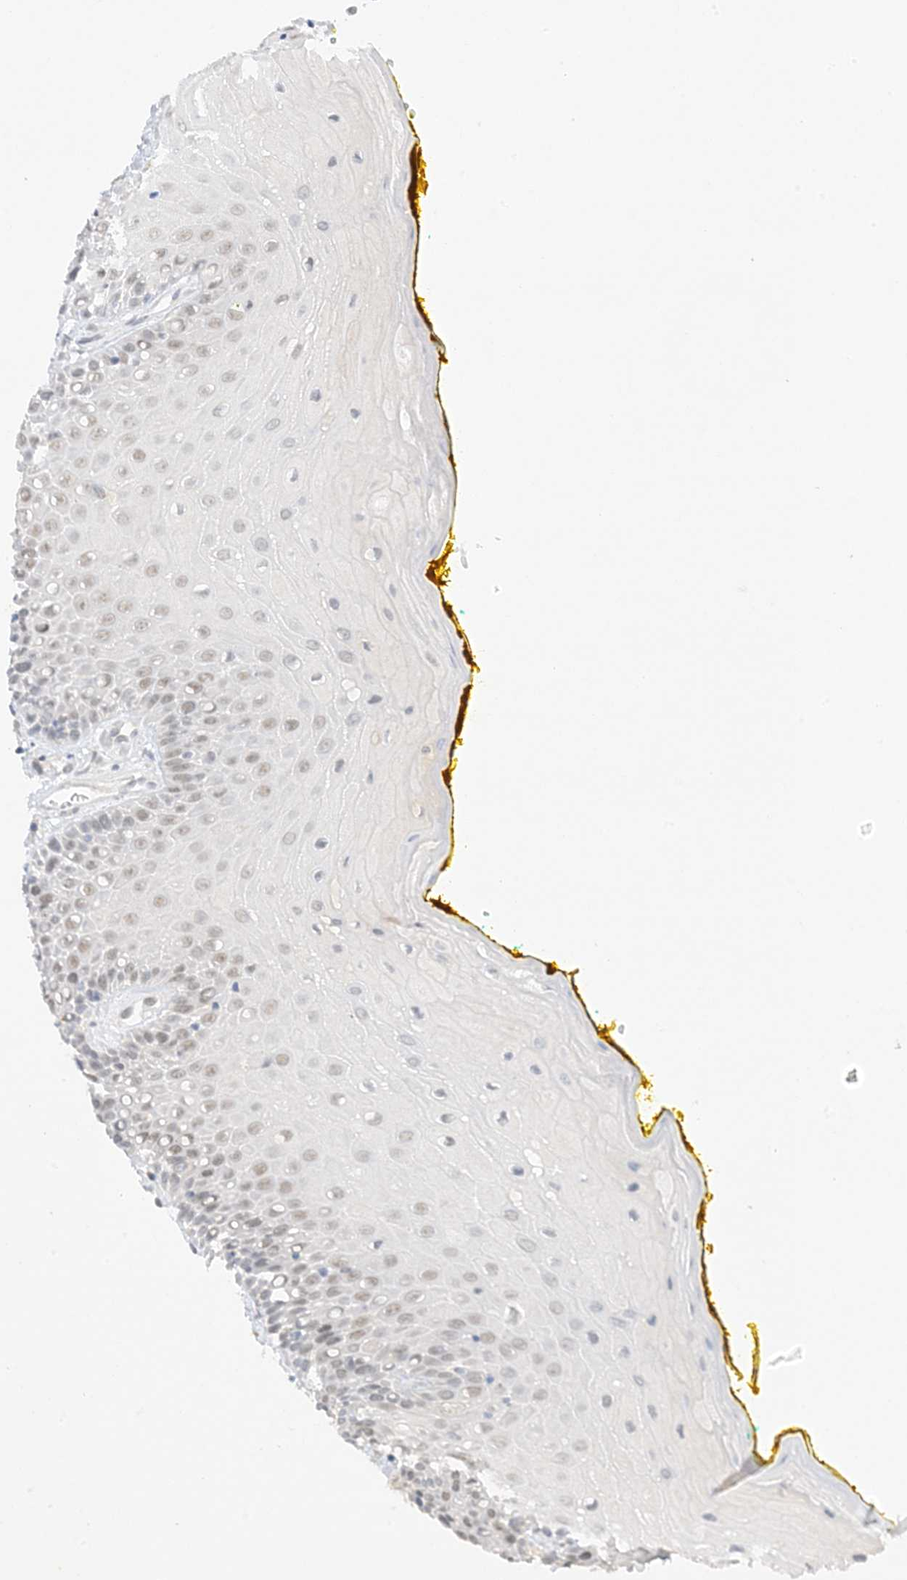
{"staining": {"intensity": "weak", "quantity": "<25%", "location": "nuclear"}, "tissue": "oral mucosa", "cell_type": "Squamous epithelial cells", "image_type": "normal", "snomed": [{"axis": "morphology", "description": "Normal tissue, NOS"}, {"axis": "morphology", "description": "Squamous cell carcinoma, NOS"}, {"axis": "topography", "description": "Oral tissue"}, {"axis": "topography", "description": "Head-Neck"}], "caption": "Immunohistochemistry (IHC) micrograph of unremarkable oral mucosa: oral mucosa stained with DAB (3,3'-diaminobenzidine) exhibits no significant protein staining in squamous epithelial cells. (DAB immunohistochemistry with hematoxylin counter stain).", "gene": "MSL3", "patient": {"sex": "female", "age": 70}}